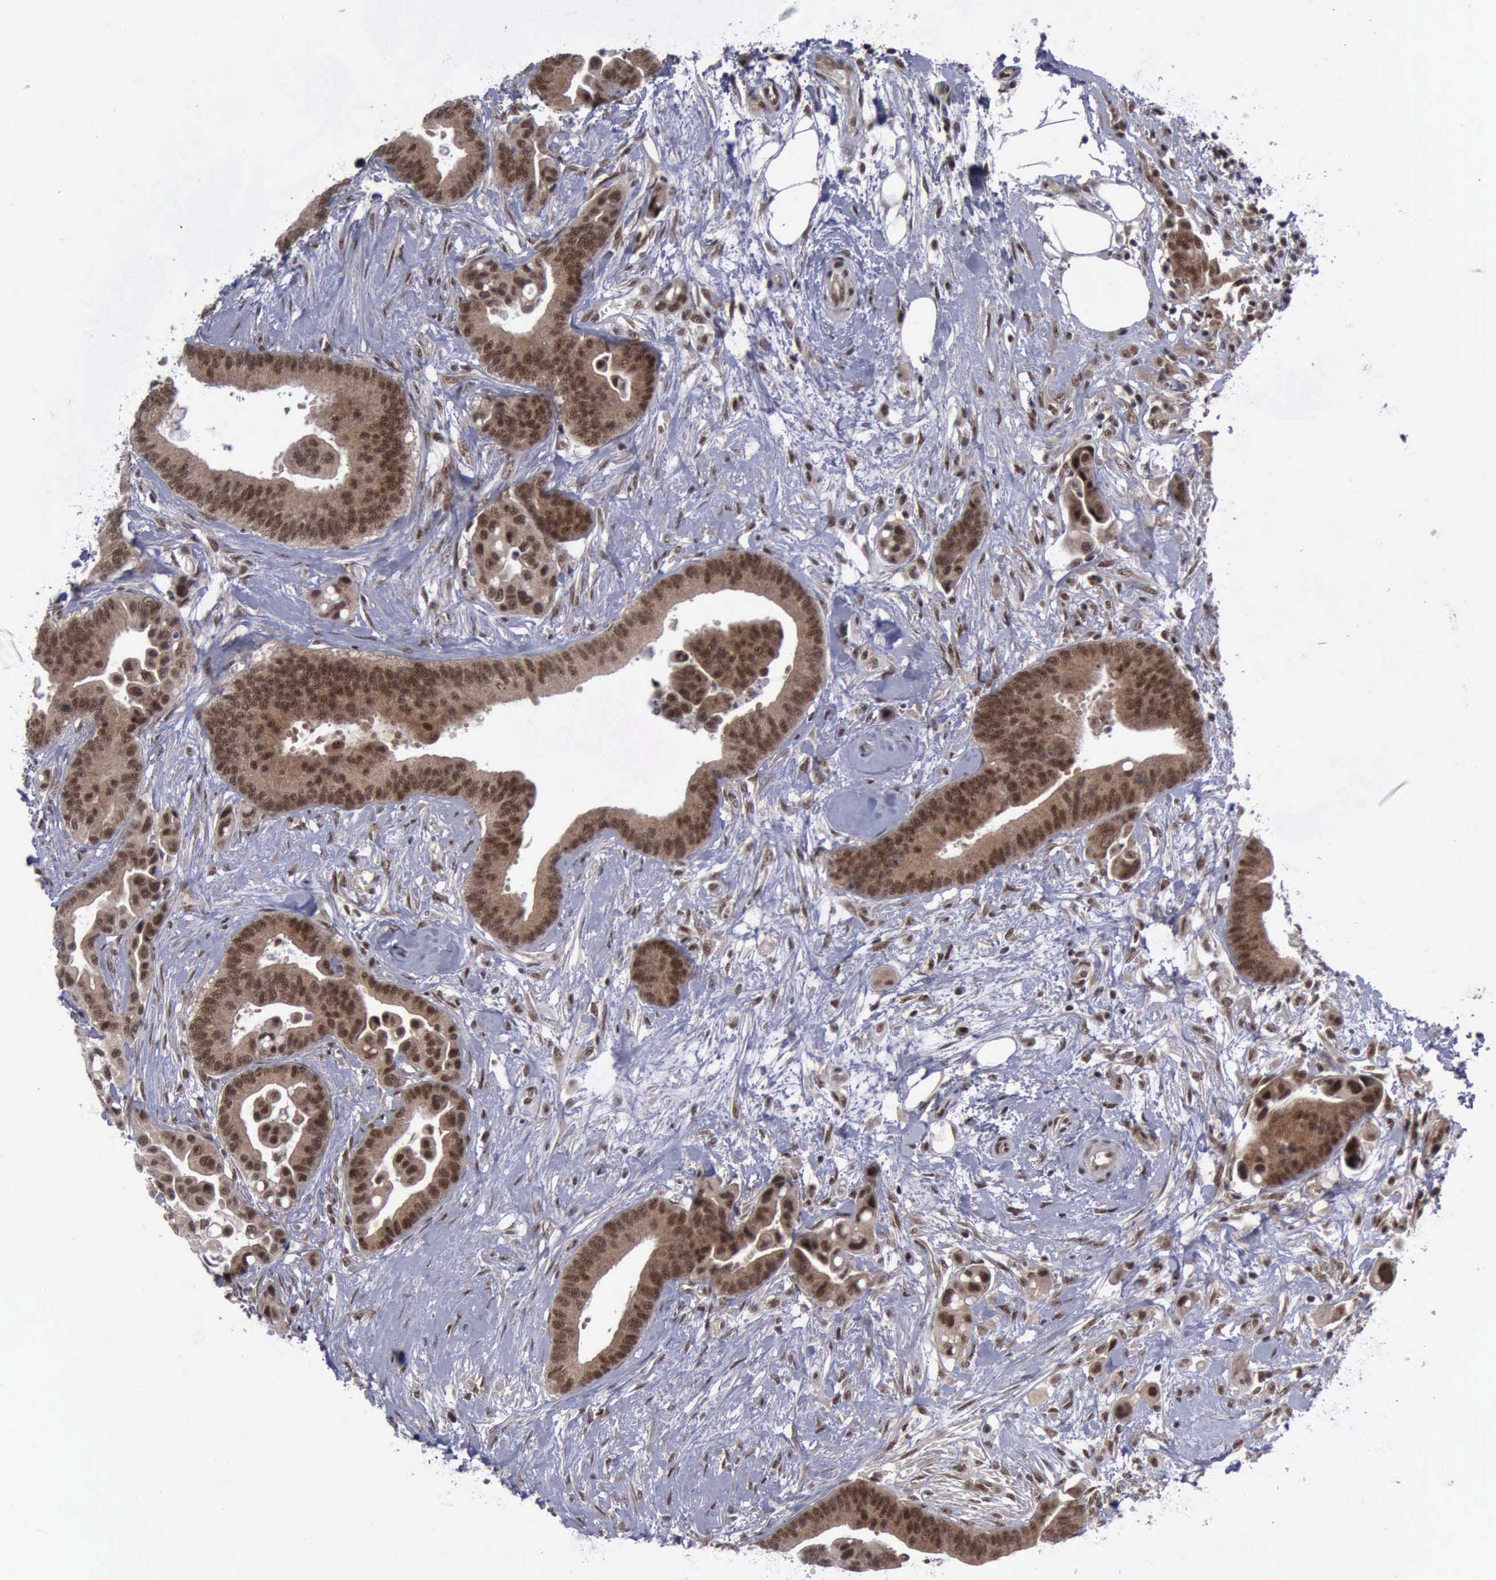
{"staining": {"intensity": "strong", "quantity": ">75%", "location": "cytoplasmic/membranous,nuclear"}, "tissue": "colorectal cancer", "cell_type": "Tumor cells", "image_type": "cancer", "snomed": [{"axis": "morphology", "description": "Adenocarcinoma, NOS"}, {"axis": "topography", "description": "Colon"}], "caption": "Human colorectal adenocarcinoma stained with a protein marker reveals strong staining in tumor cells.", "gene": "ATM", "patient": {"sex": "male", "age": 82}}